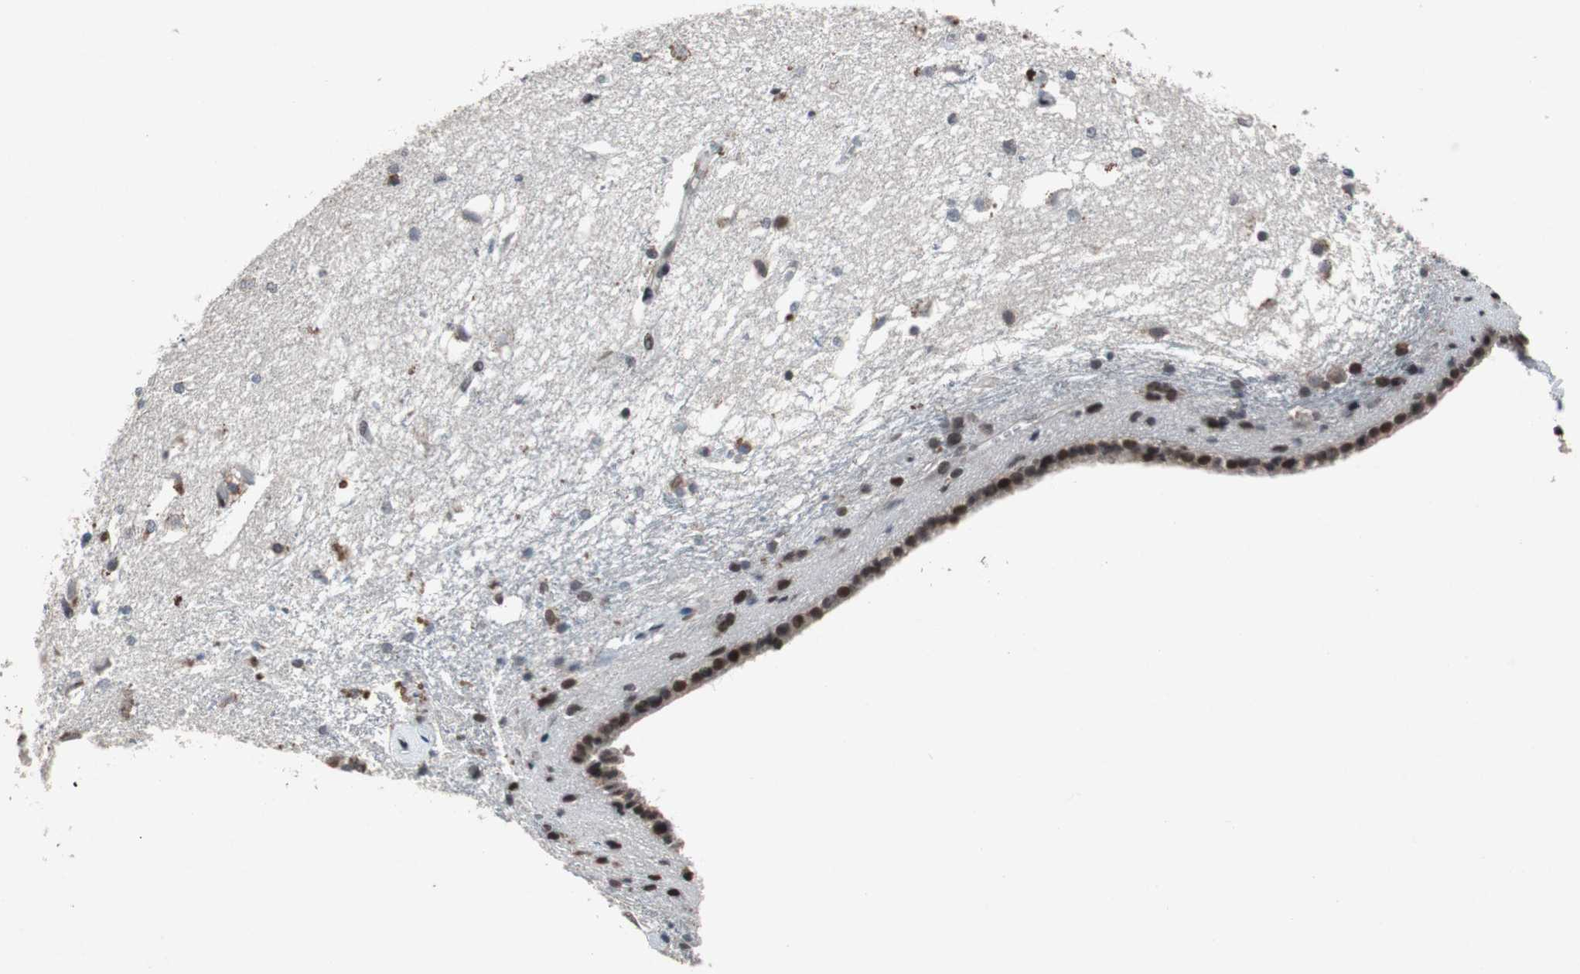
{"staining": {"intensity": "strong", "quantity": ">75%", "location": "nuclear"}, "tissue": "caudate", "cell_type": "Glial cells", "image_type": "normal", "snomed": [{"axis": "morphology", "description": "Normal tissue, NOS"}, {"axis": "topography", "description": "Lateral ventricle wall"}], "caption": "The photomicrograph demonstrates staining of unremarkable caudate, revealing strong nuclear protein expression (brown color) within glial cells.", "gene": "TP63", "patient": {"sex": "female", "age": 19}}